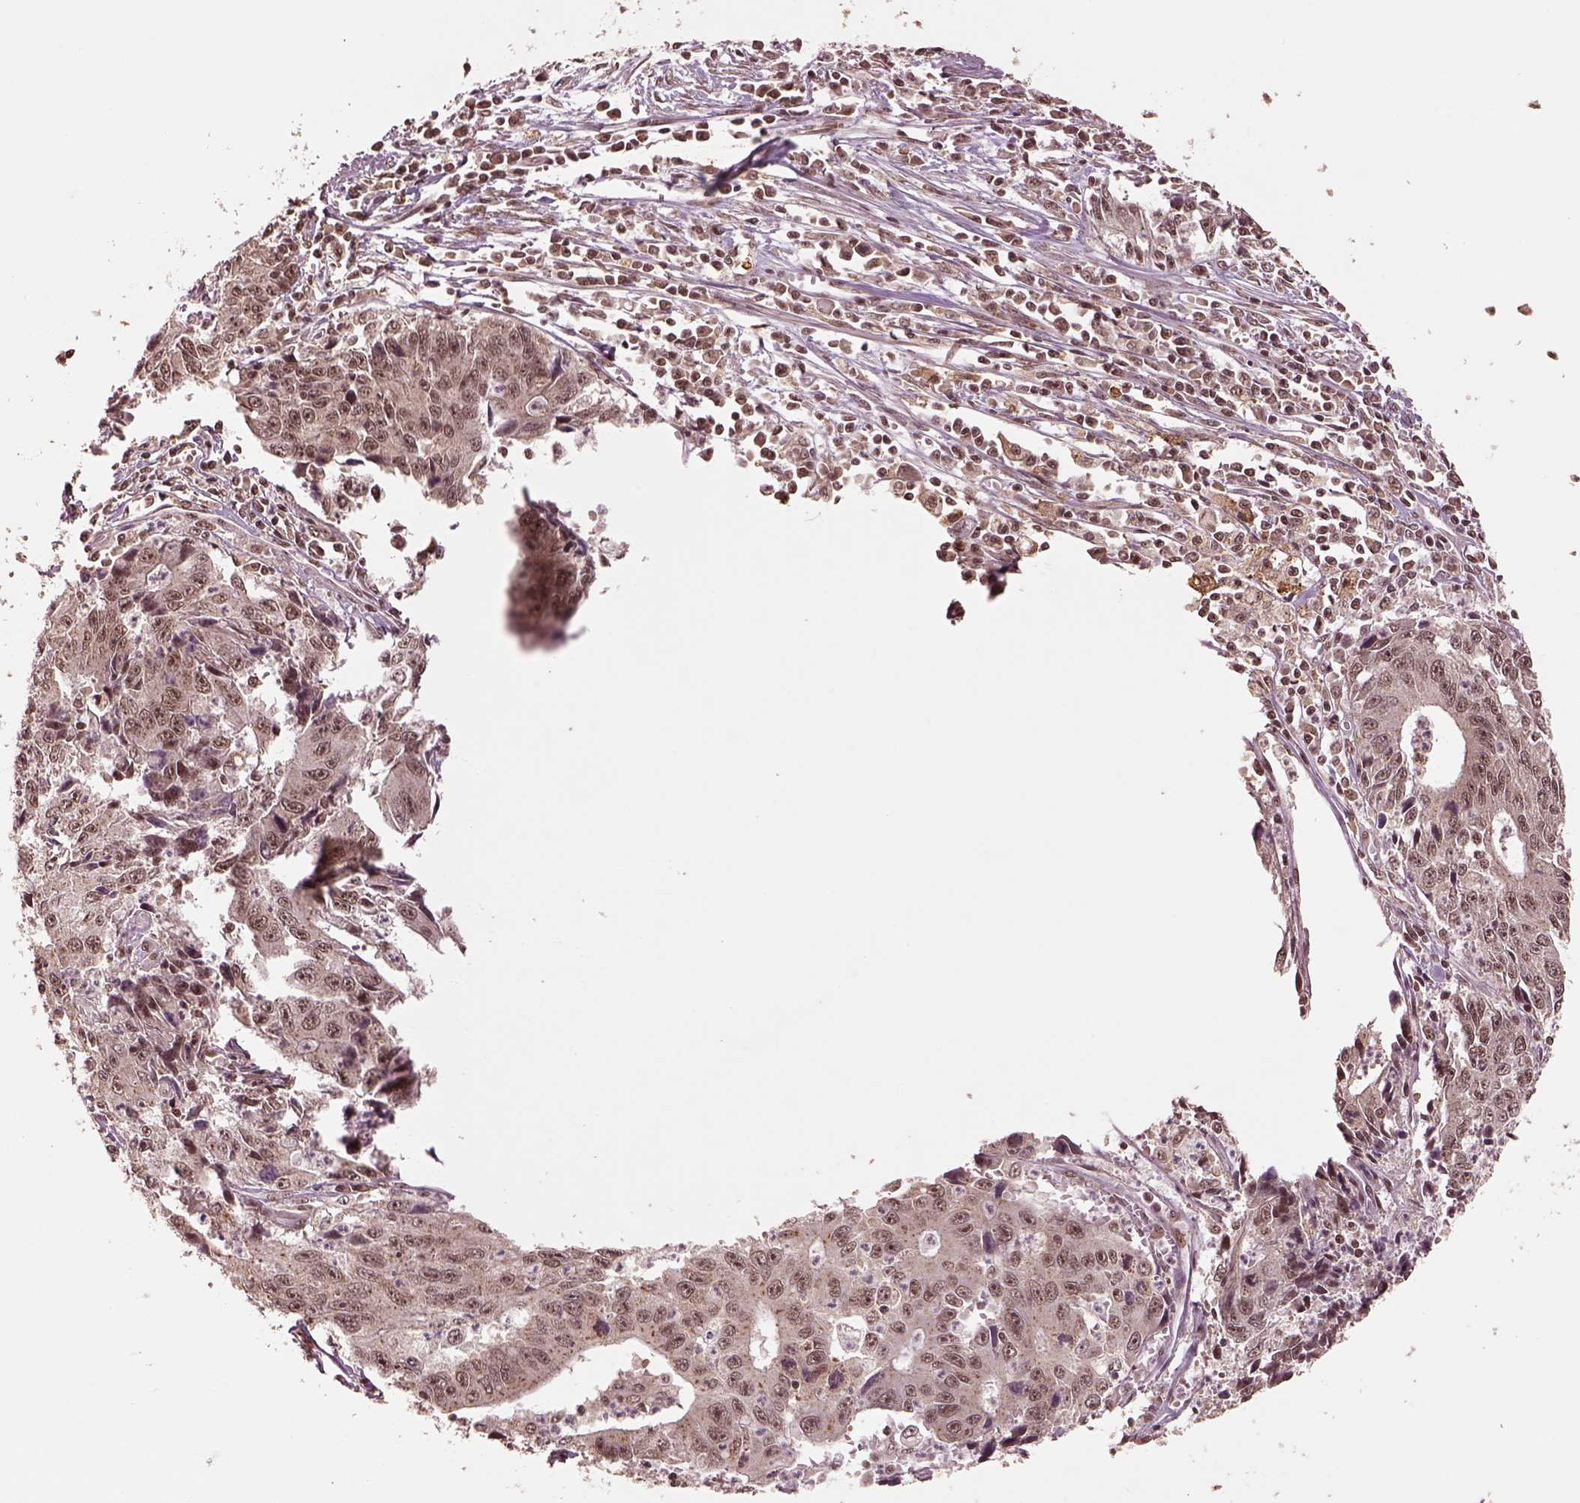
{"staining": {"intensity": "weak", "quantity": ">75%", "location": "nuclear"}, "tissue": "liver cancer", "cell_type": "Tumor cells", "image_type": "cancer", "snomed": [{"axis": "morphology", "description": "Cholangiocarcinoma"}, {"axis": "topography", "description": "Liver"}], "caption": "An image showing weak nuclear positivity in approximately >75% of tumor cells in liver cancer, as visualized by brown immunohistochemical staining.", "gene": "BRD9", "patient": {"sex": "male", "age": 65}}